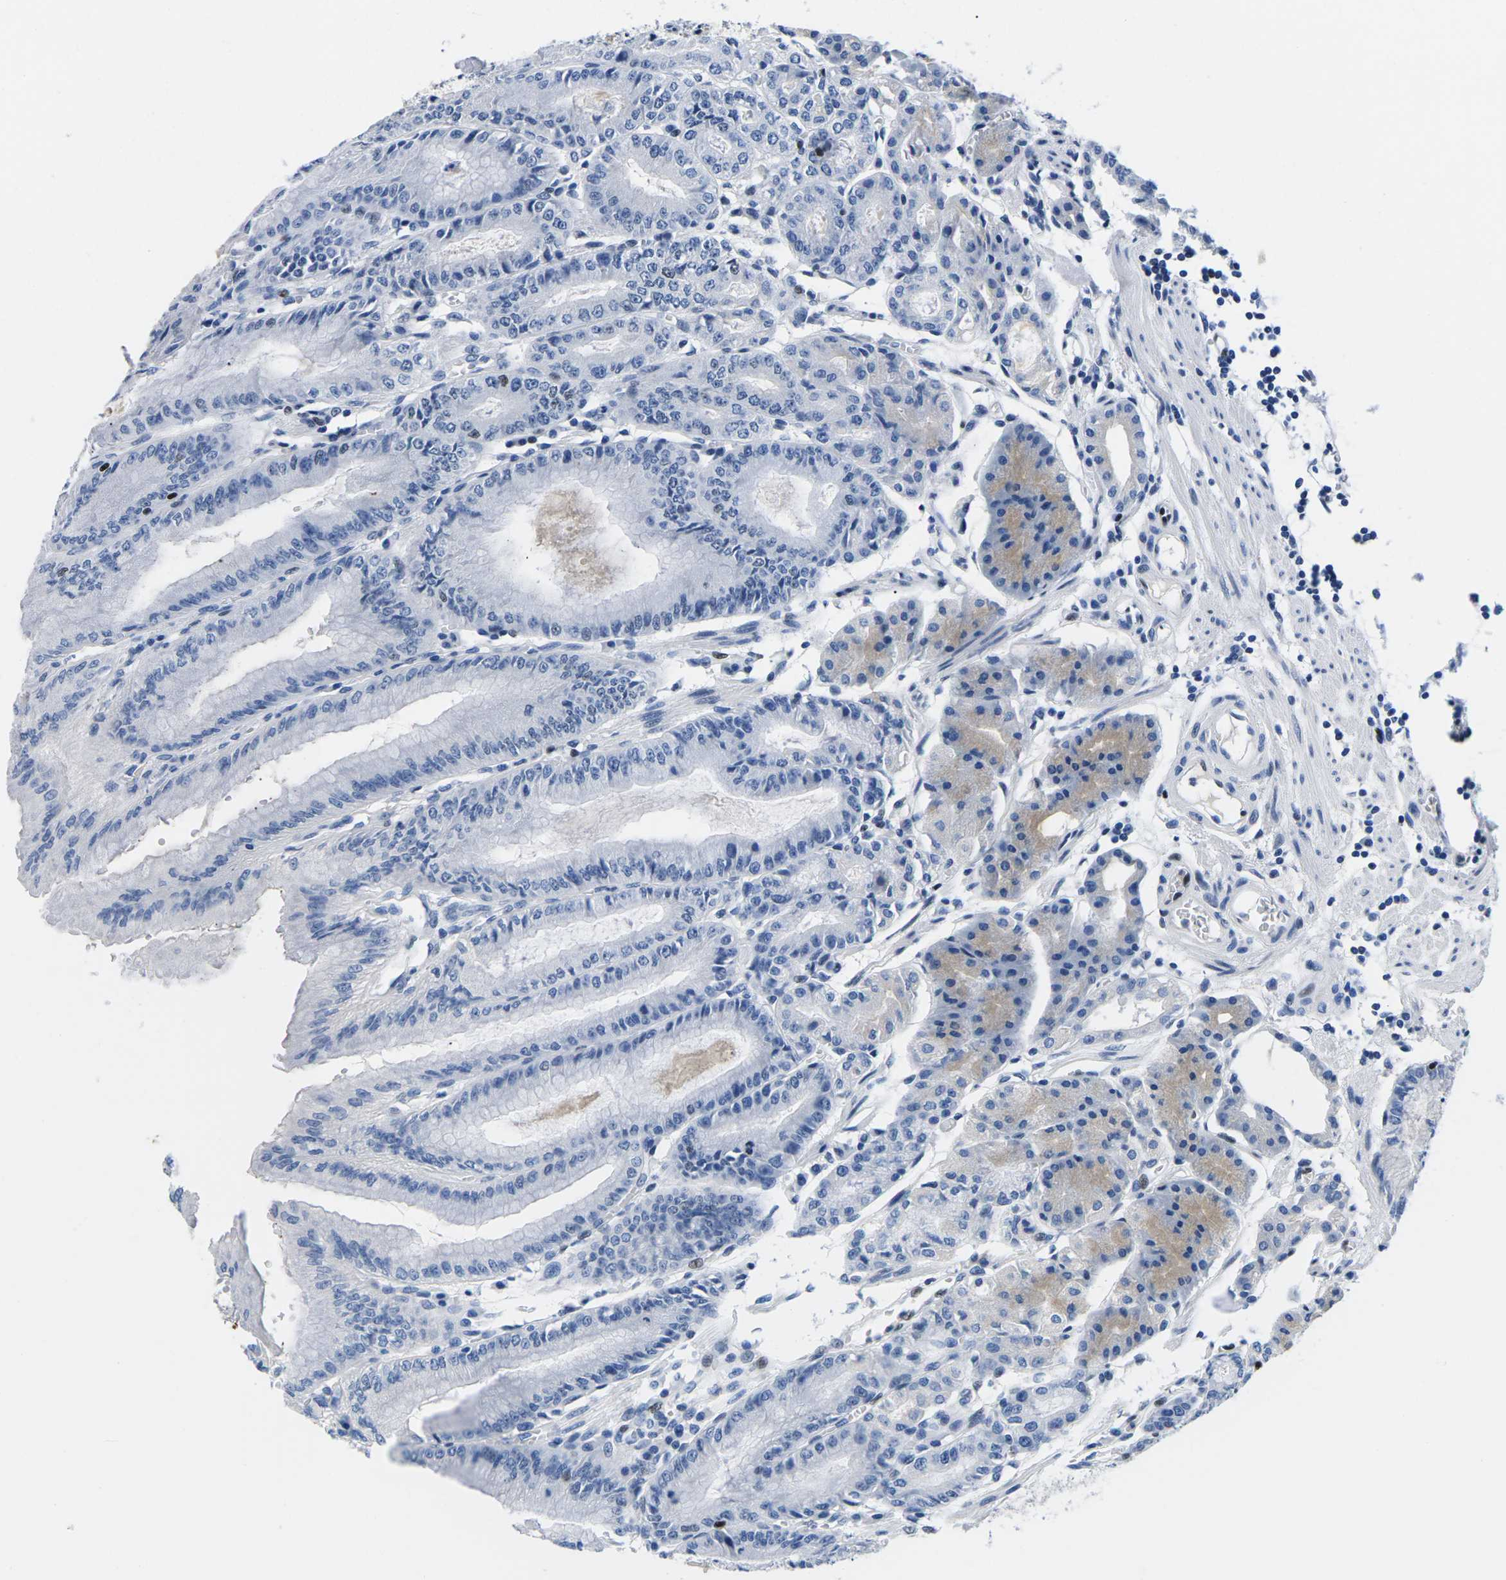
{"staining": {"intensity": "moderate", "quantity": "<25%", "location": "nuclear"}, "tissue": "stomach", "cell_type": "Glandular cells", "image_type": "normal", "snomed": [{"axis": "morphology", "description": "Normal tissue, NOS"}, {"axis": "topography", "description": "Stomach, lower"}], "caption": "This image shows immunohistochemistry staining of benign human stomach, with low moderate nuclear positivity in about <25% of glandular cells.", "gene": "ATF1", "patient": {"sex": "male", "age": 71}}